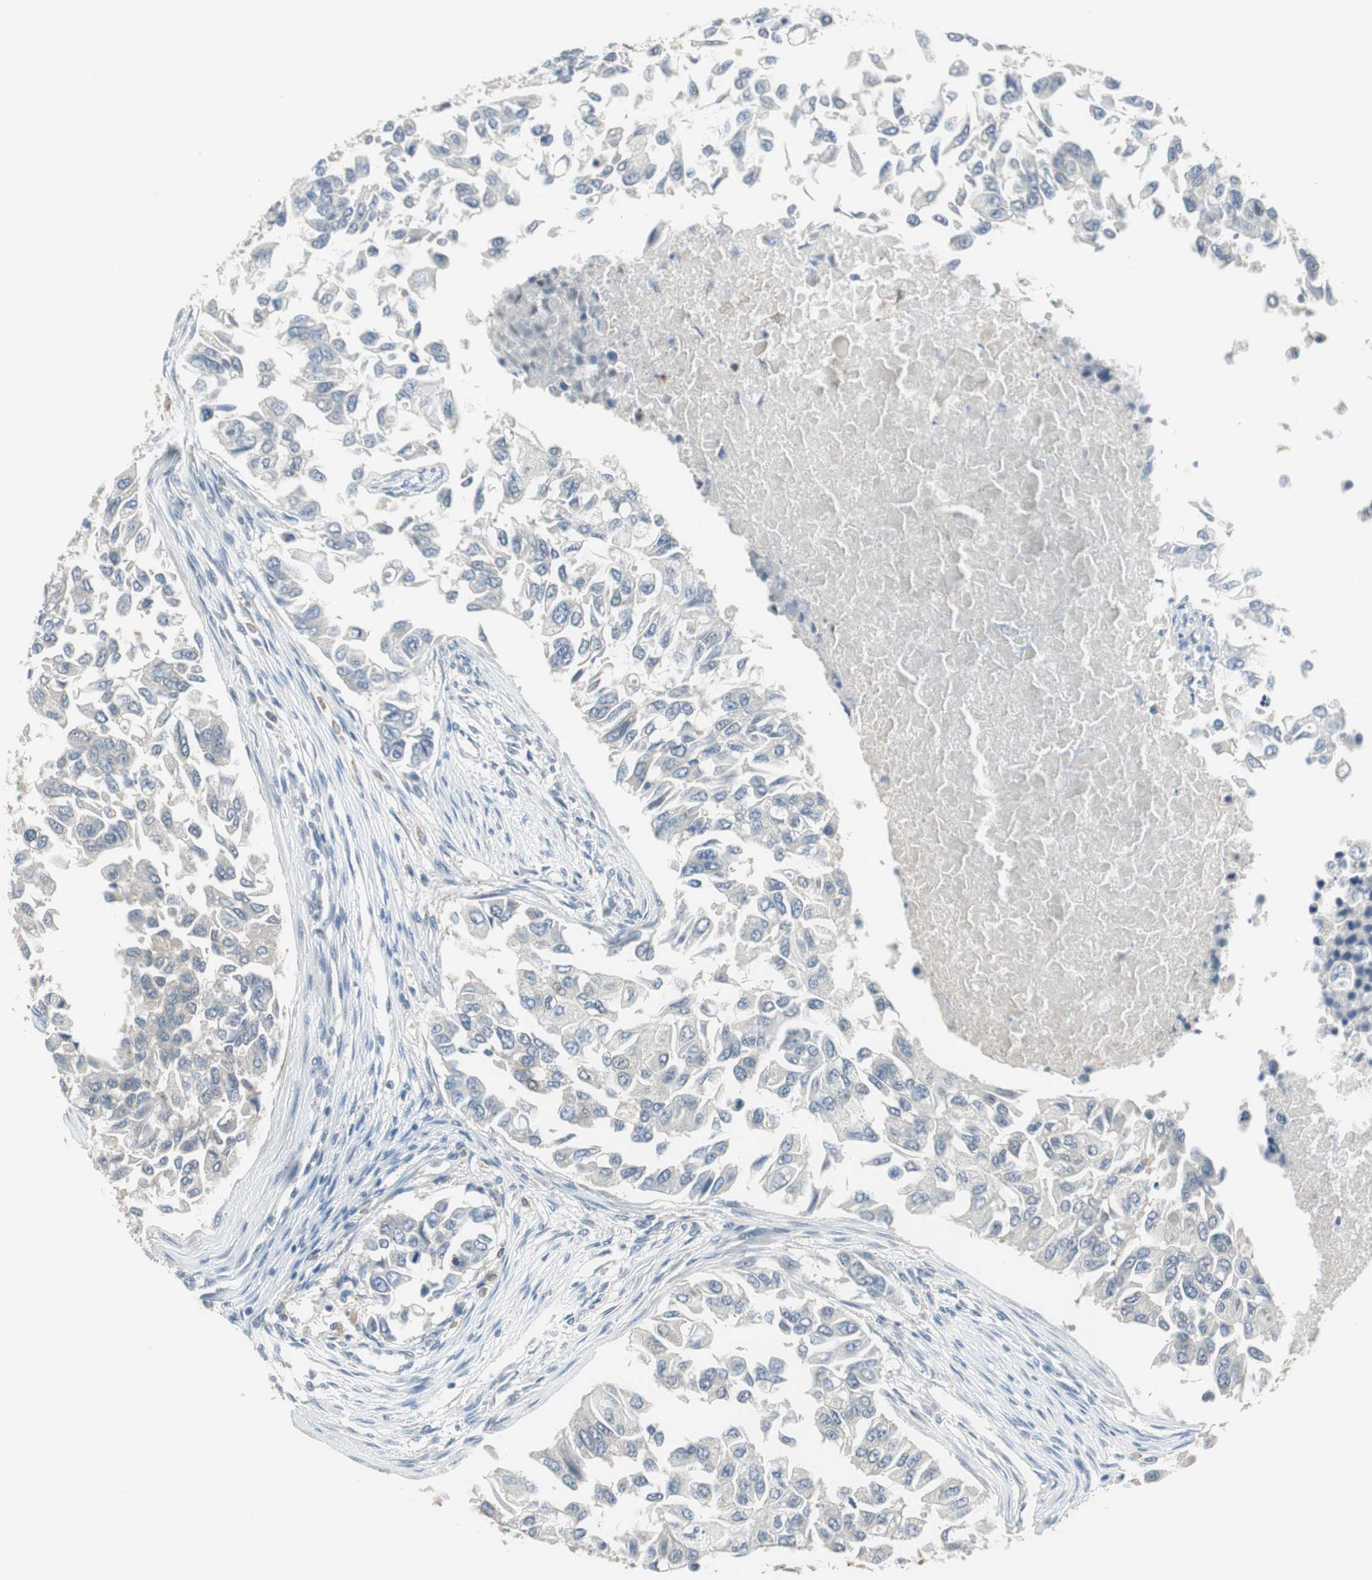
{"staining": {"intensity": "negative", "quantity": "none", "location": "none"}, "tissue": "breast cancer", "cell_type": "Tumor cells", "image_type": "cancer", "snomed": [{"axis": "morphology", "description": "Normal tissue, NOS"}, {"axis": "morphology", "description": "Duct carcinoma"}, {"axis": "topography", "description": "Breast"}], "caption": "DAB immunohistochemical staining of human breast cancer displays no significant expression in tumor cells.", "gene": "MSTO1", "patient": {"sex": "female", "age": 49}}